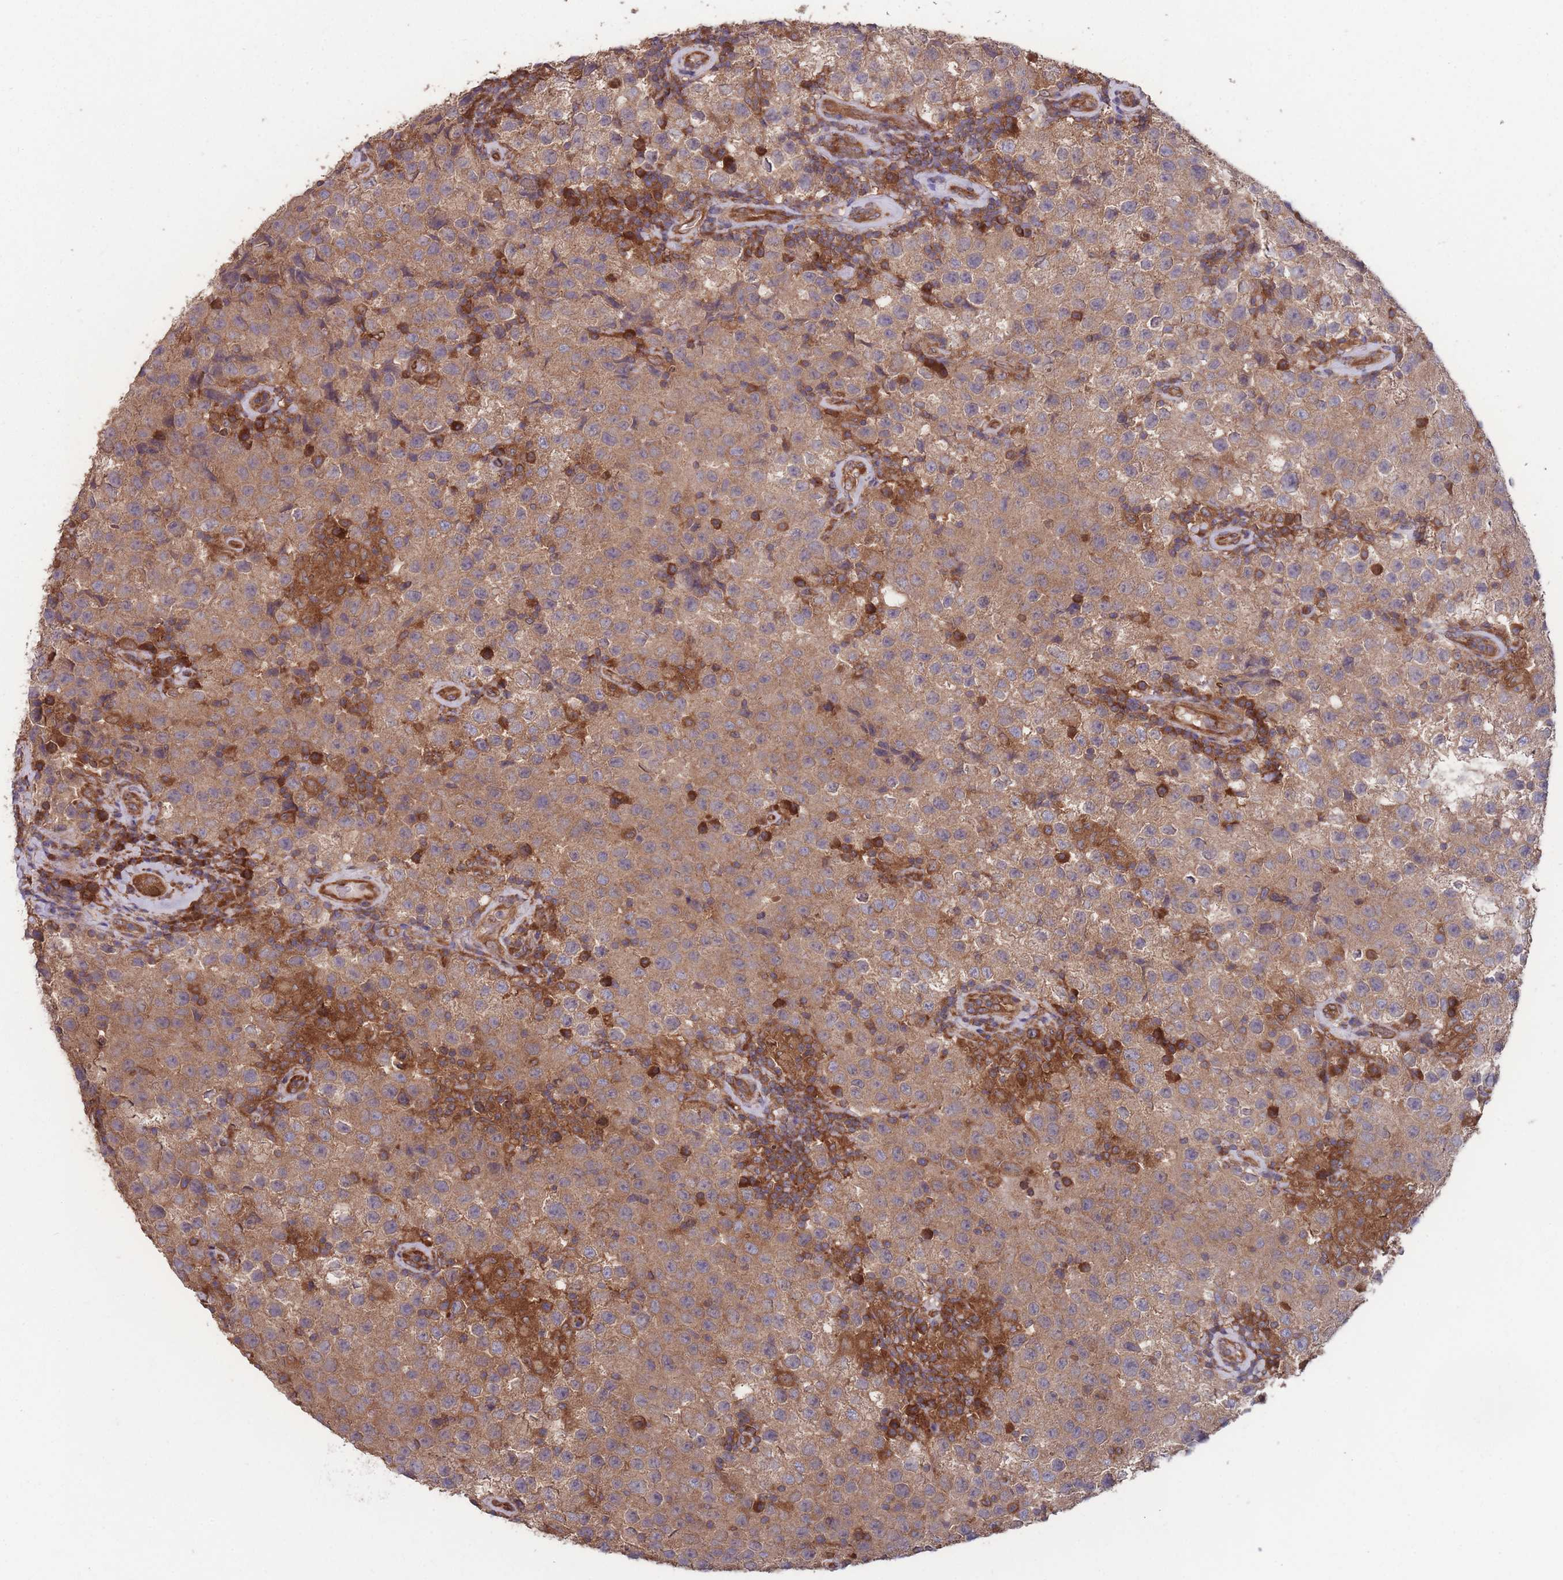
{"staining": {"intensity": "moderate", "quantity": ">75%", "location": "cytoplasmic/membranous"}, "tissue": "testis cancer", "cell_type": "Tumor cells", "image_type": "cancer", "snomed": [{"axis": "morphology", "description": "Seminoma, NOS"}, {"axis": "morphology", "description": "Carcinoma, Embryonal, NOS"}, {"axis": "topography", "description": "Testis"}], "caption": "Brown immunohistochemical staining in human testis seminoma demonstrates moderate cytoplasmic/membranous staining in approximately >75% of tumor cells. The protein of interest is stained brown, and the nuclei are stained in blue (DAB (3,3'-diaminobenzidine) IHC with brightfield microscopy, high magnification).", "gene": "ZPR1", "patient": {"sex": "male", "age": 41}}